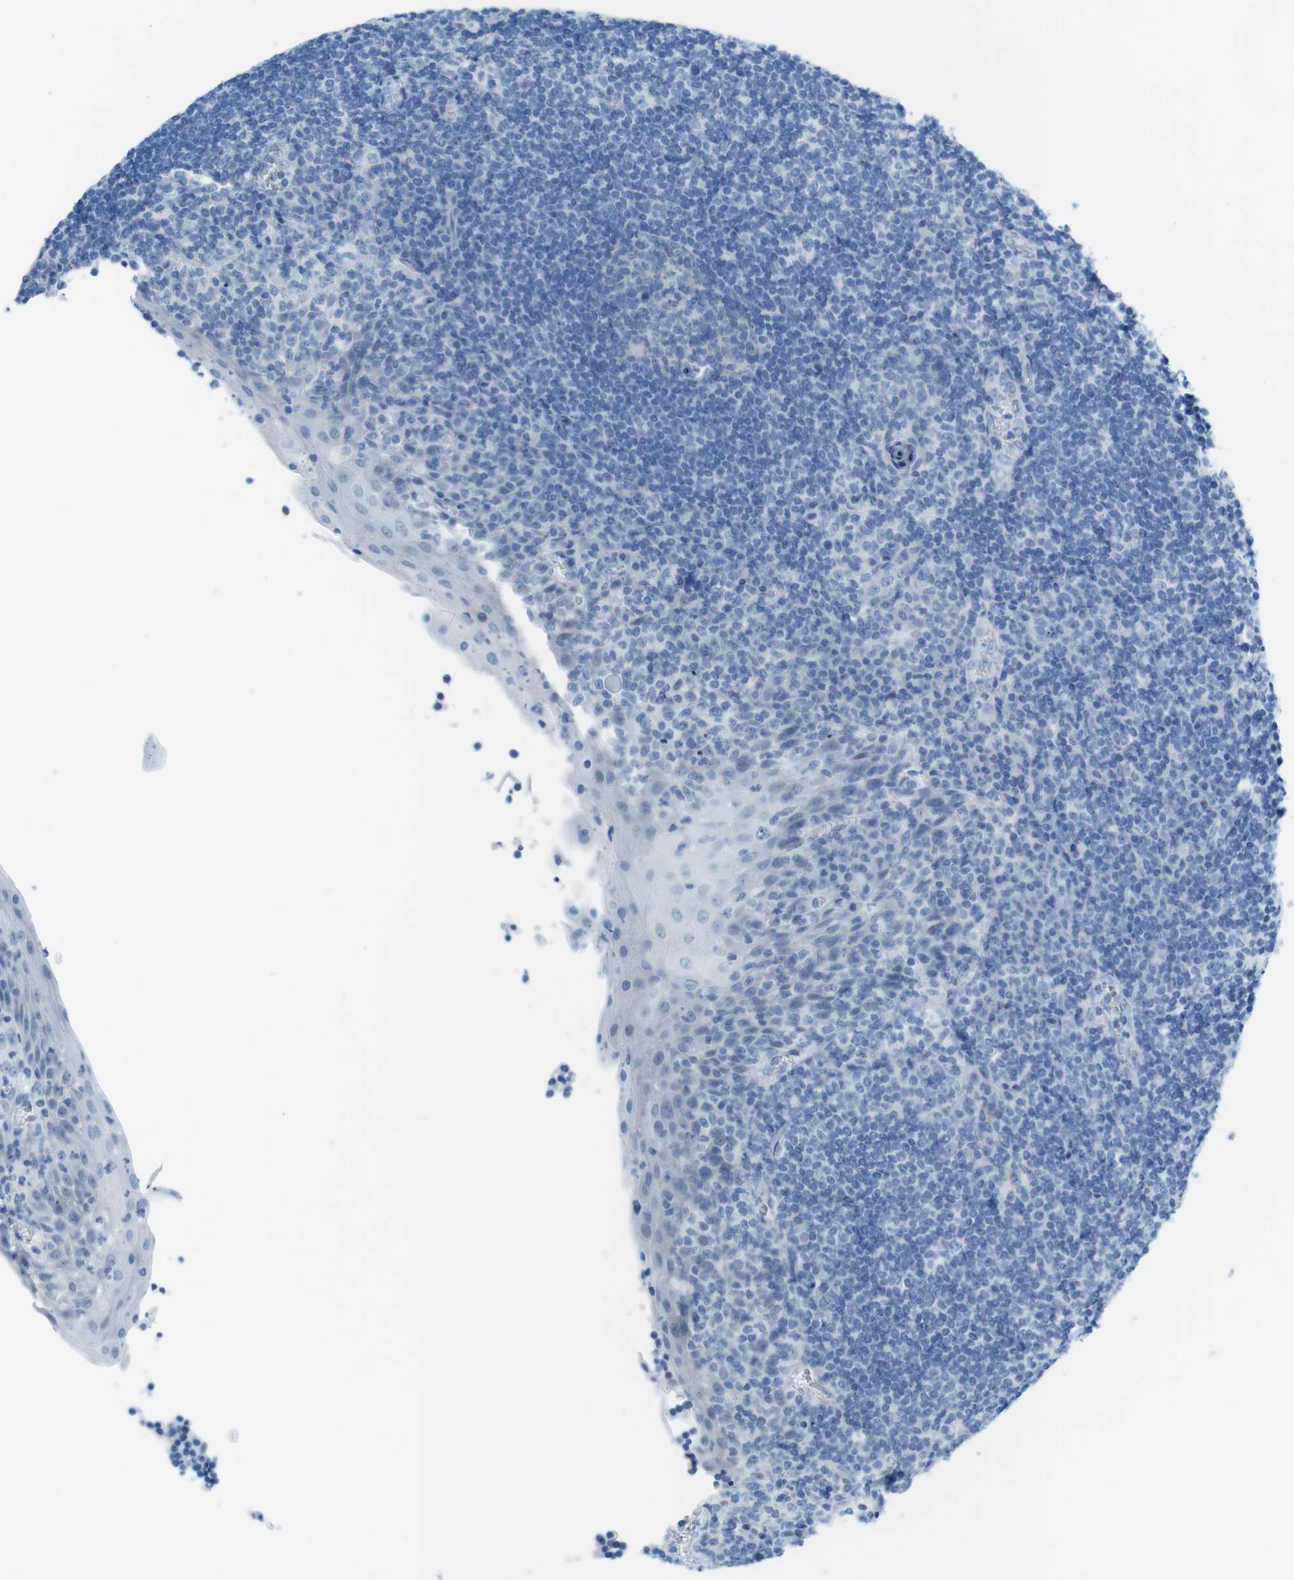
{"staining": {"intensity": "negative", "quantity": "none", "location": "none"}, "tissue": "tonsil", "cell_type": "Germinal center cells", "image_type": "normal", "snomed": [{"axis": "morphology", "description": "Normal tissue, NOS"}, {"axis": "topography", "description": "Tonsil"}], "caption": "Germinal center cells are negative for protein expression in normal human tonsil.", "gene": "GAP43", "patient": {"sex": "male", "age": 37}}